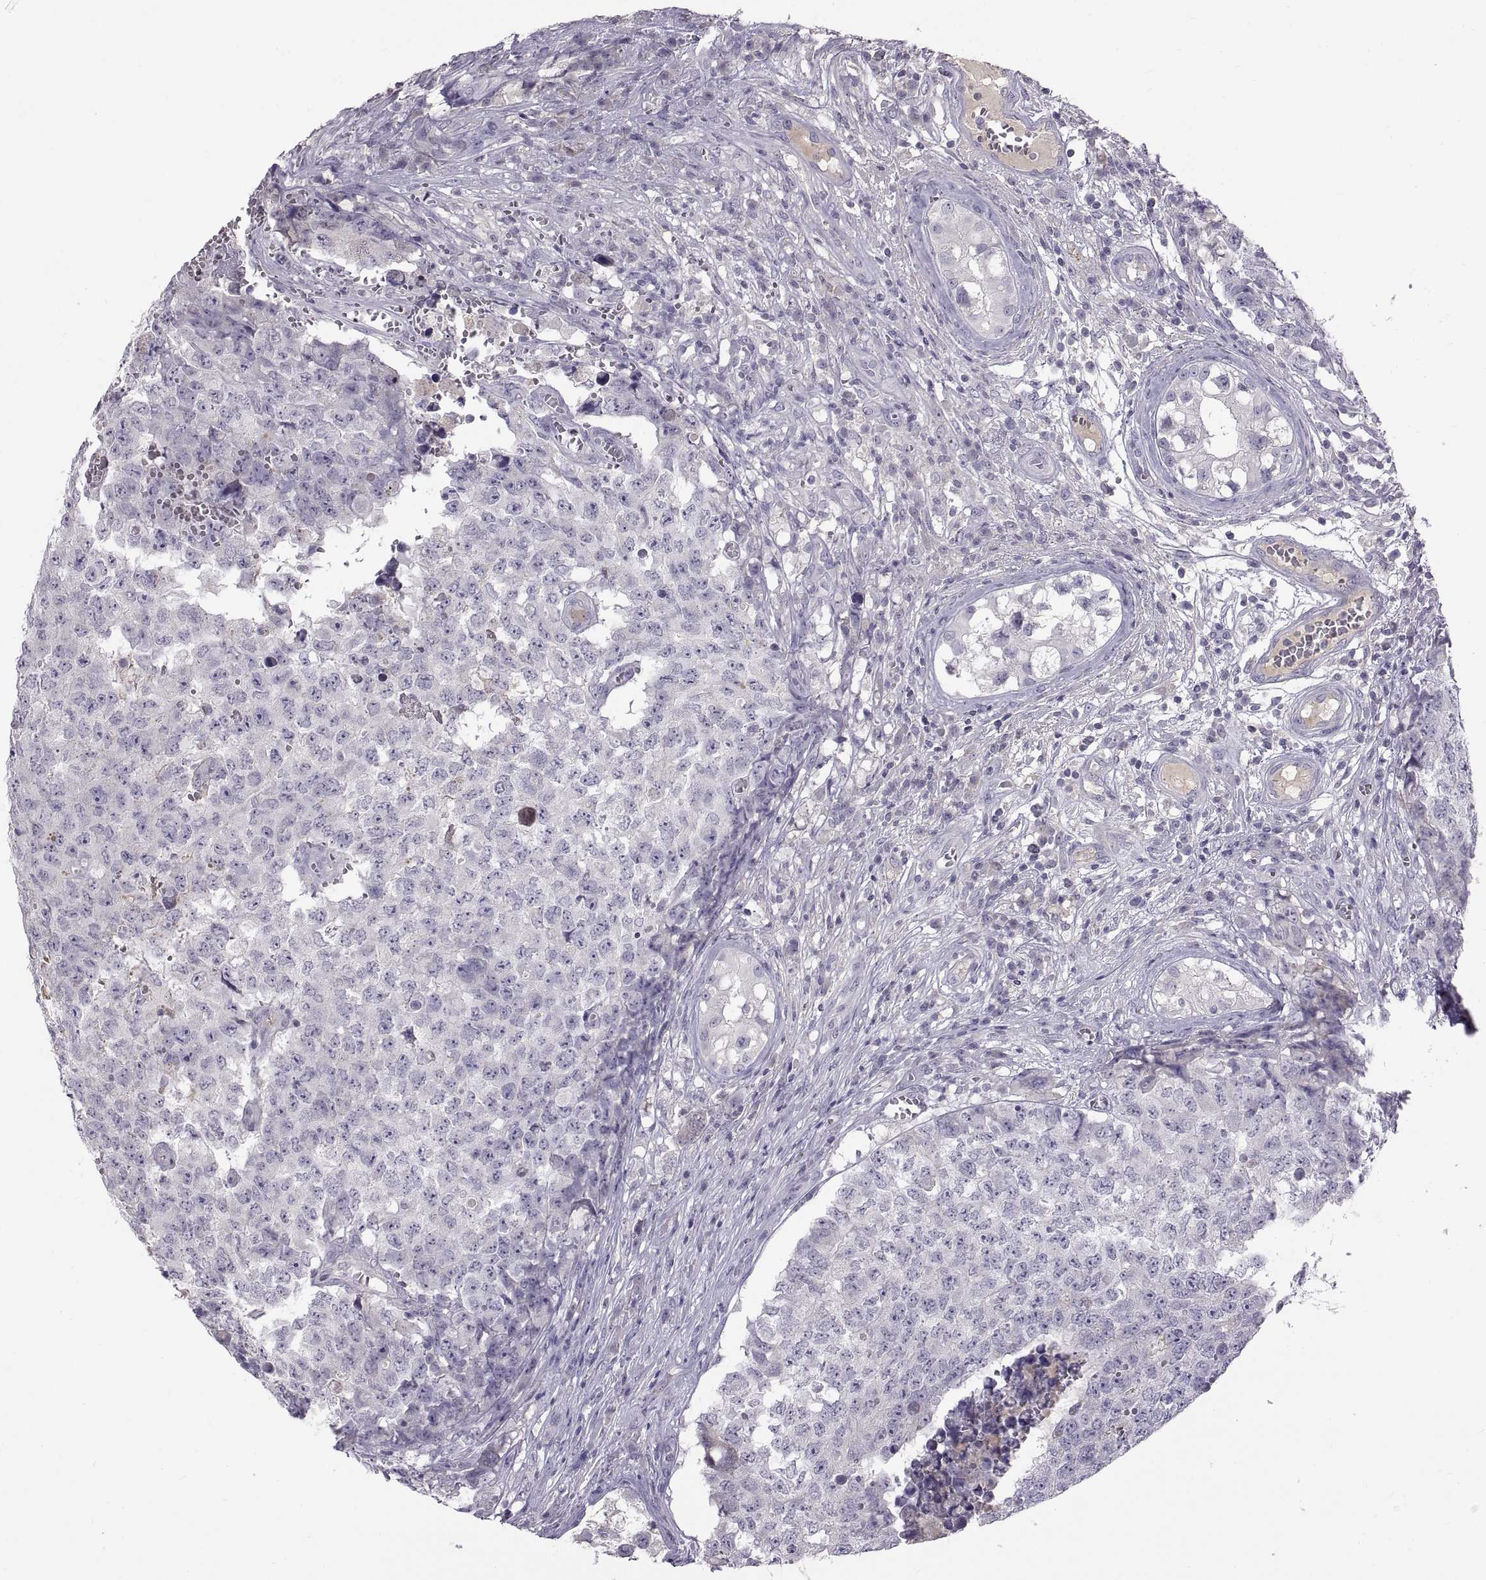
{"staining": {"intensity": "negative", "quantity": "none", "location": "none"}, "tissue": "testis cancer", "cell_type": "Tumor cells", "image_type": "cancer", "snomed": [{"axis": "morphology", "description": "Carcinoma, Embryonal, NOS"}, {"axis": "topography", "description": "Testis"}], "caption": "Embryonal carcinoma (testis) stained for a protein using immunohistochemistry shows no staining tumor cells.", "gene": "WFDC8", "patient": {"sex": "male", "age": 23}}